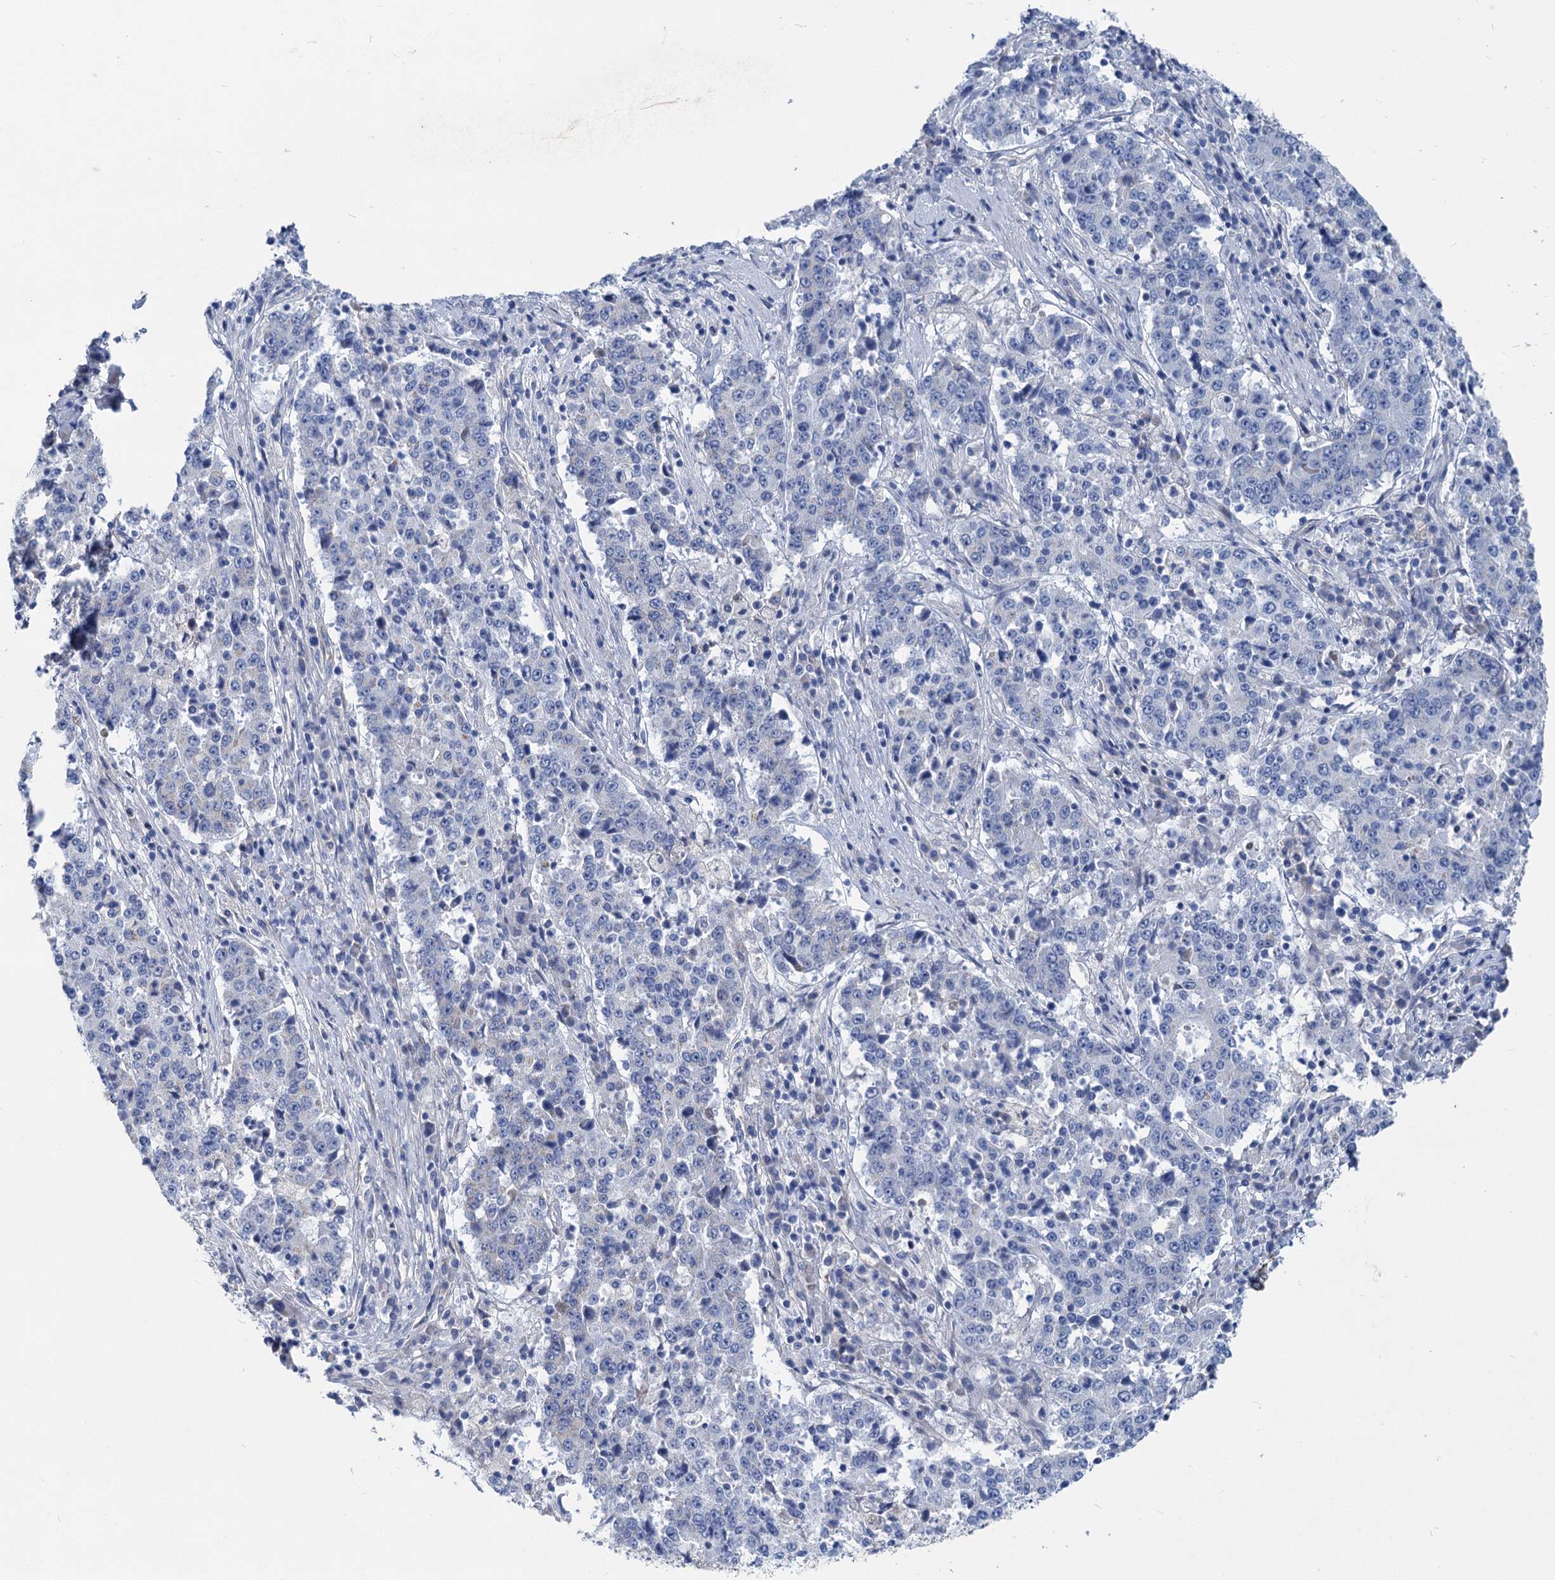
{"staining": {"intensity": "negative", "quantity": "none", "location": "none"}, "tissue": "stomach cancer", "cell_type": "Tumor cells", "image_type": "cancer", "snomed": [{"axis": "morphology", "description": "Adenocarcinoma, NOS"}, {"axis": "topography", "description": "Stomach"}], "caption": "Stomach cancer (adenocarcinoma) was stained to show a protein in brown. There is no significant staining in tumor cells.", "gene": "CHDH", "patient": {"sex": "male", "age": 59}}